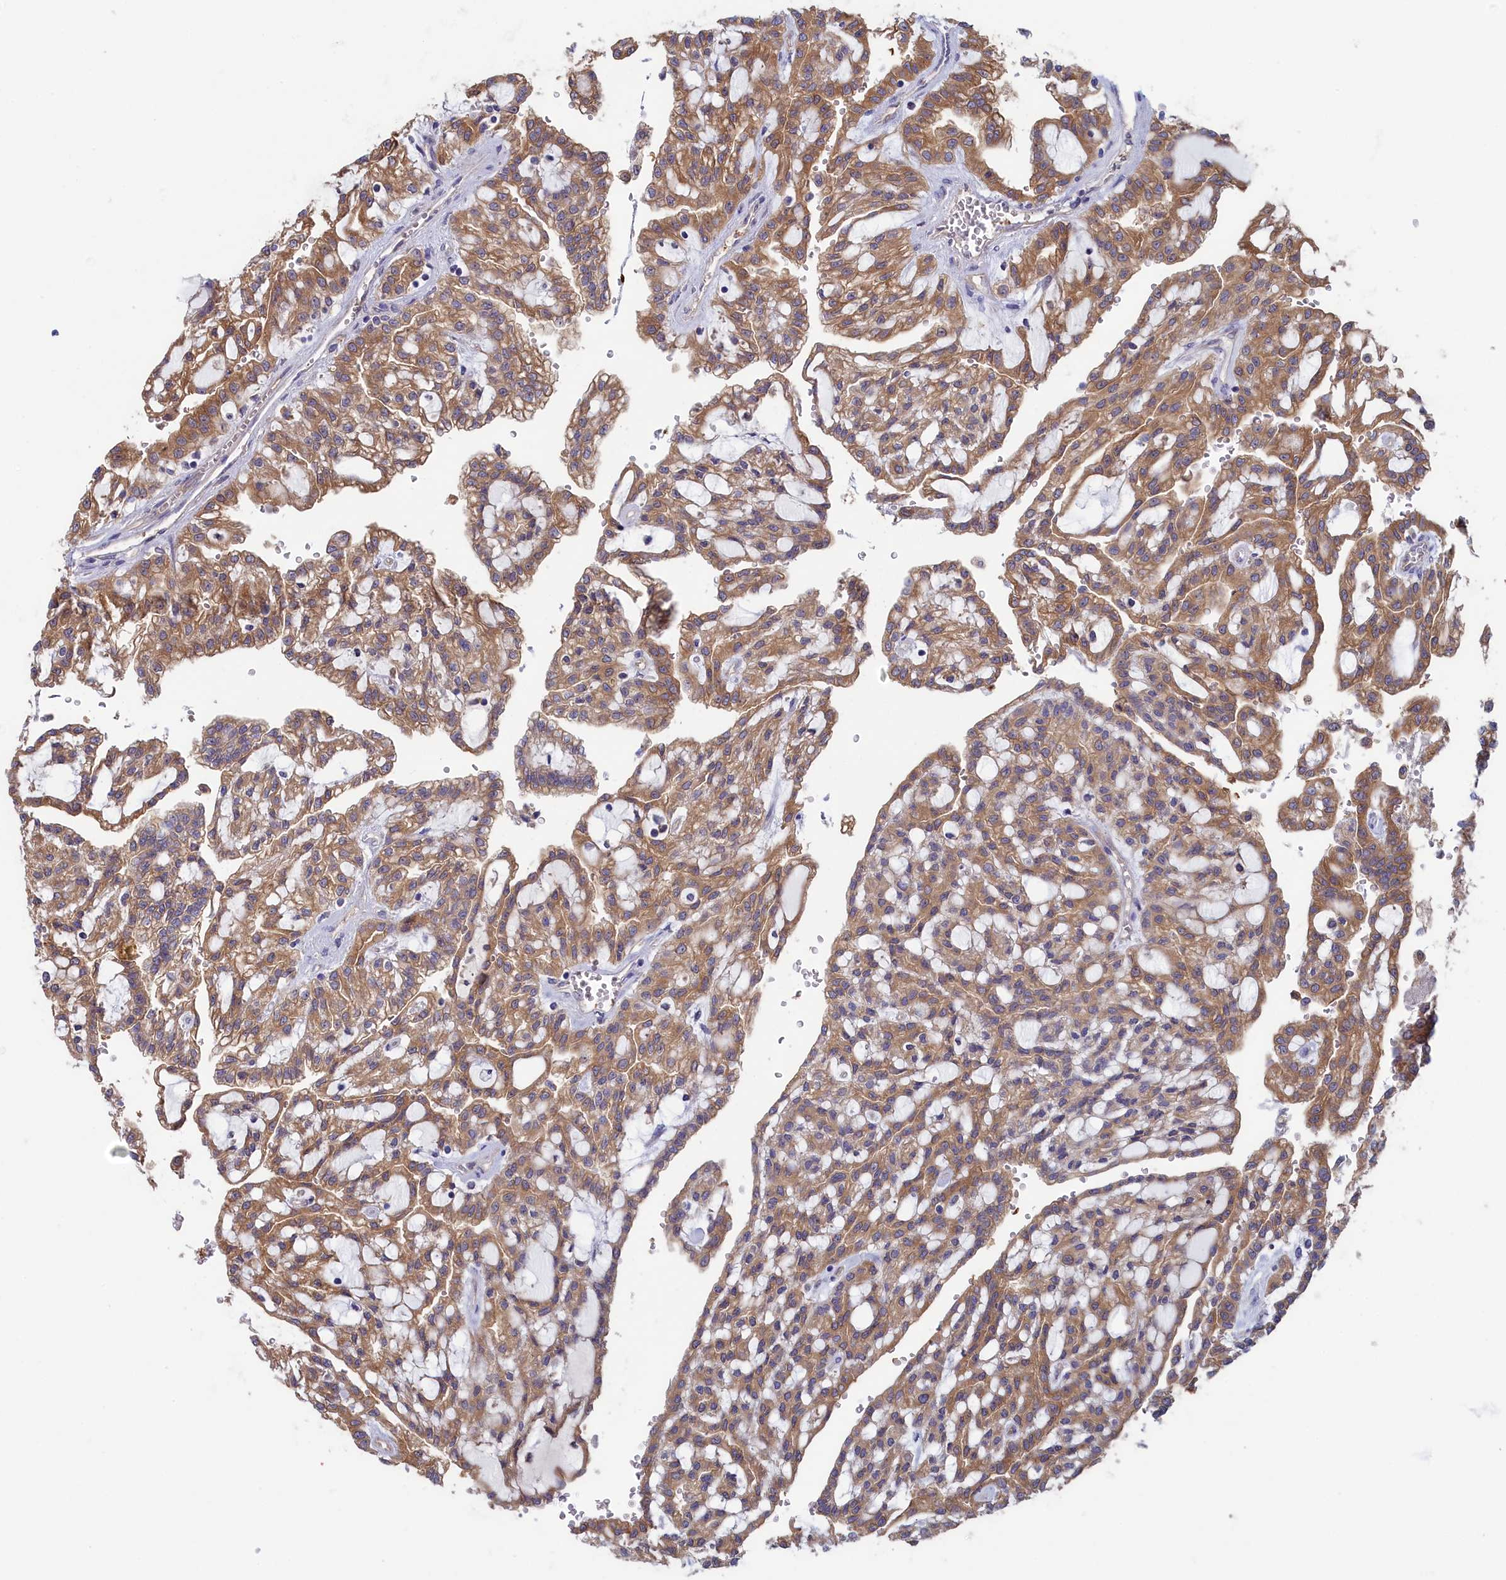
{"staining": {"intensity": "moderate", "quantity": ">75%", "location": "cytoplasmic/membranous"}, "tissue": "renal cancer", "cell_type": "Tumor cells", "image_type": "cancer", "snomed": [{"axis": "morphology", "description": "Adenocarcinoma, NOS"}, {"axis": "topography", "description": "Kidney"}], "caption": "This is an image of immunohistochemistry (IHC) staining of renal adenocarcinoma, which shows moderate expression in the cytoplasmic/membranous of tumor cells.", "gene": "SYNDIG1L", "patient": {"sex": "male", "age": 63}}